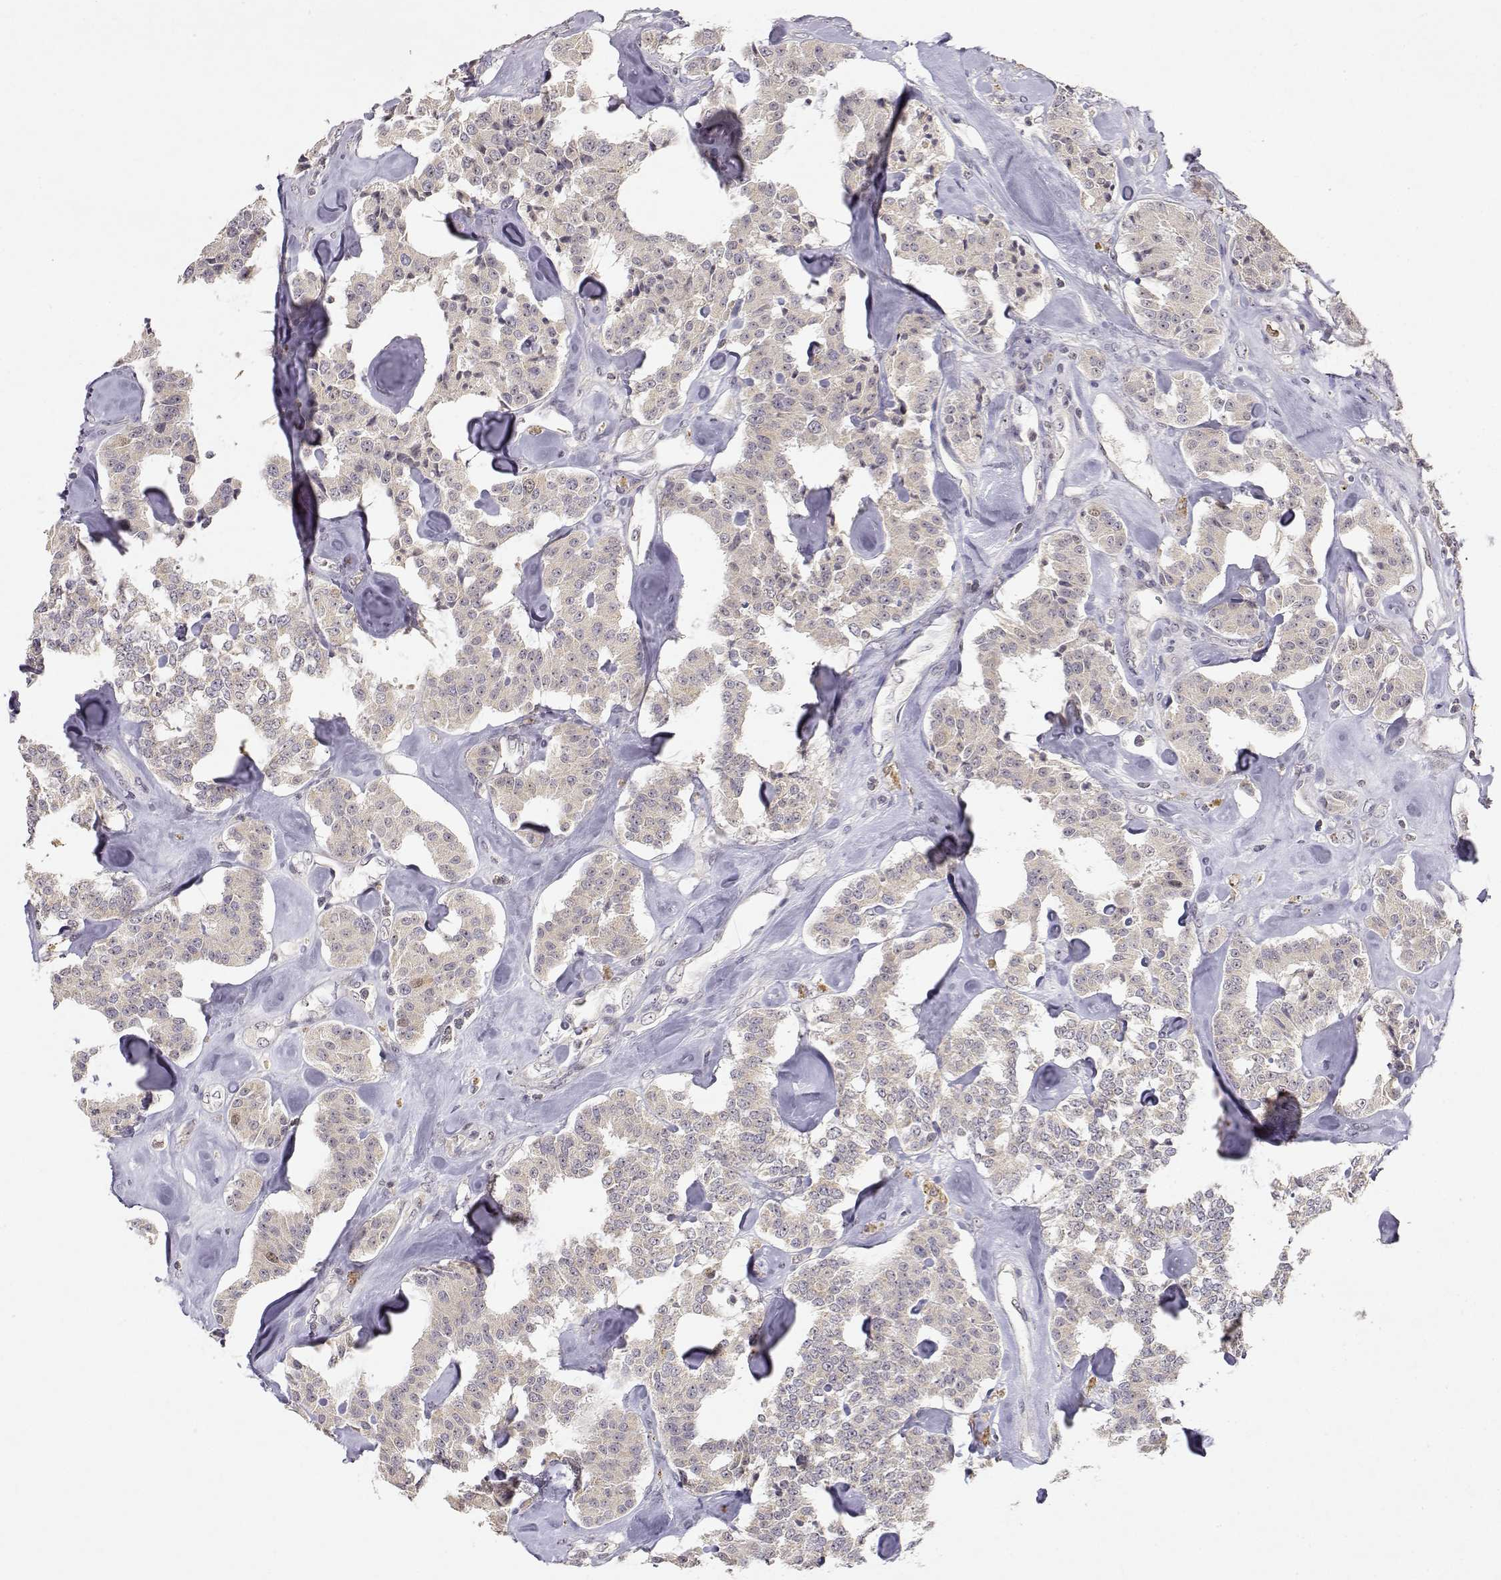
{"staining": {"intensity": "negative", "quantity": "none", "location": "none"}, "tissue": "carcinoid", "cell_type": "Tumor cells", "image_type": "cancer", "snomed": [{"axis": "morphology", "description": "Carcinoid, malignant, NOS"}, {"axis": "topography", "description": "Pancreas"}], "caption": "Tumor cells are negative for protein expression in human carcinoid (malignant).", "gene": "RAD51", "patient": {"sex": "male", "age": 41}}